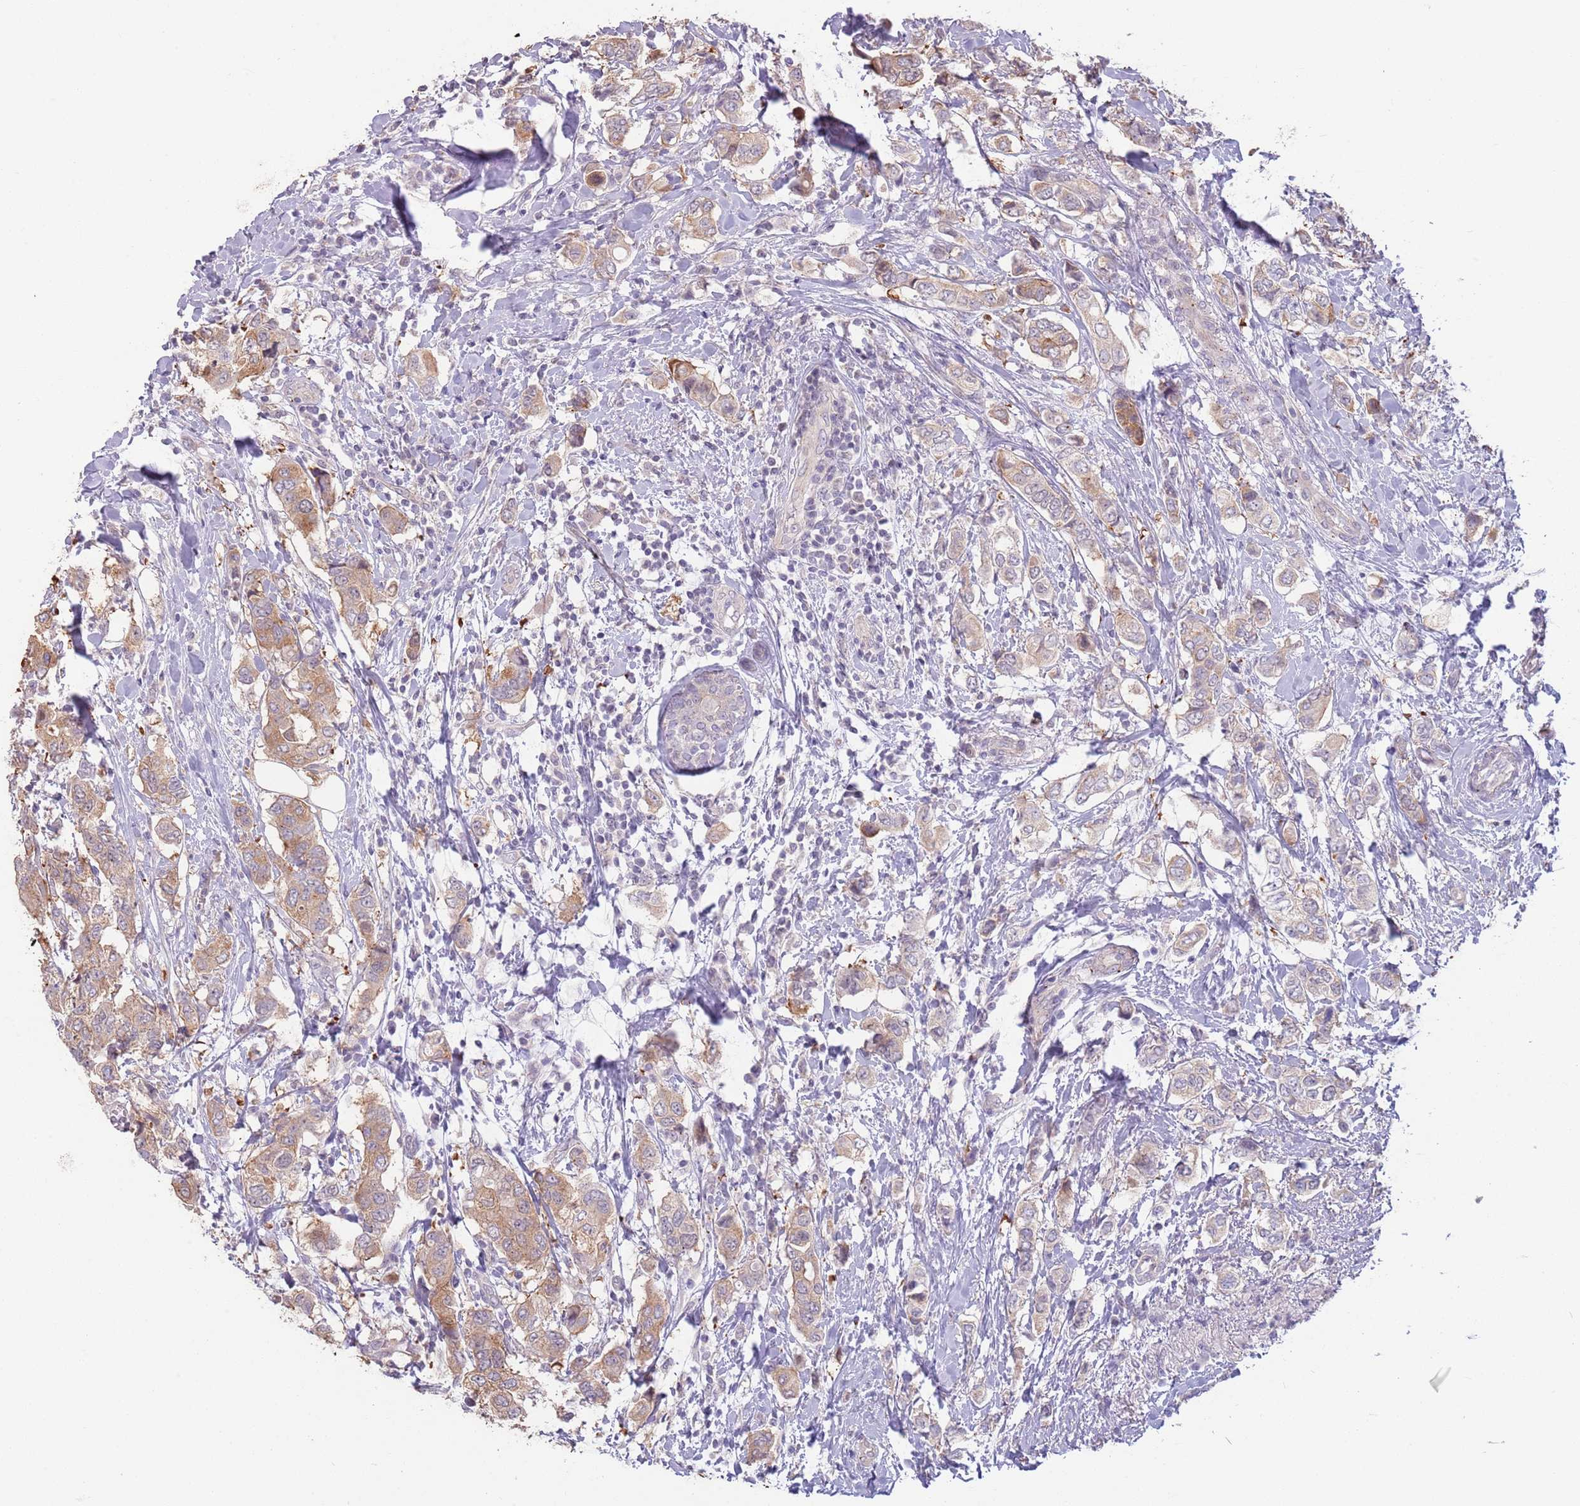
{"staining": {"intensity": "moderate", "quantity": ">75%", "location": "cytoplasmic/membranous"}, "tissue": "breast cancer", "cell_type": "Tumor cells", "image_type": "cancer", "snomed": [{"axis": "morphology", "description": "Lobular carcinoma"}, {"axis": "topography", "description": "Breast"}], "caption": "Breast lobular carcinoma was stained to show a protein in brown. There is medium levels of moderate cytoplasmic/membranous positivity in about >75% of tumor cells.", "gene": "LDHD", "patient": {"sex": "female", "age": 51}}